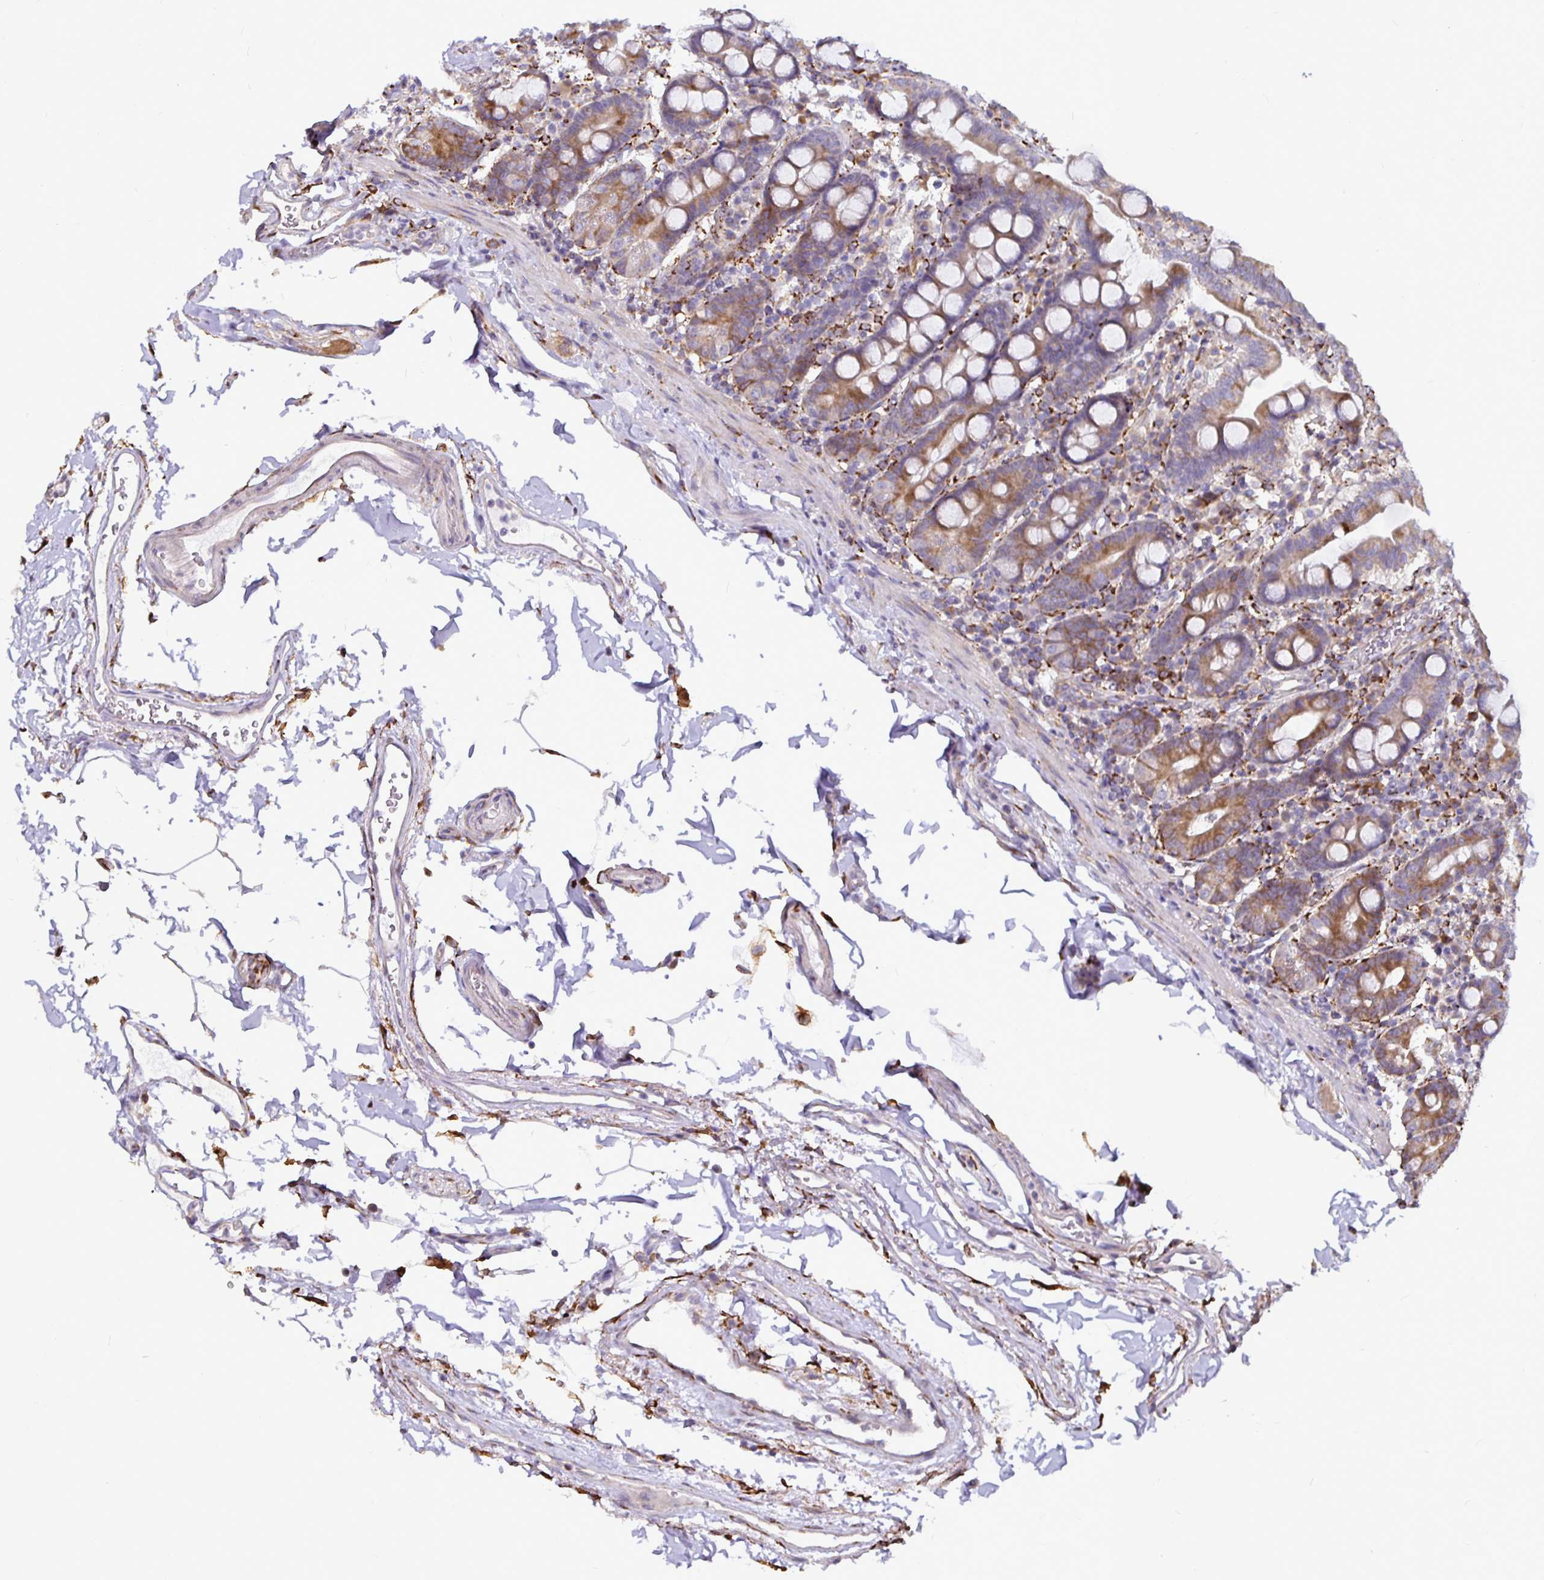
{"staining": {"intensity": "moderate", "quantity": ">75%", "location": "cytoplasmic/membranous"}, "tissue": "duodenum", "cell_type": "Glandular cells", "image_type": "normal", "snomed": [{"axis": "morphology", "description": "Normal tissue, NOS"}, {"axis": "topography", "description": "Pancreas"}, {"axis": "topography", "description": "Duodenum"}], "caption": "A brown stain labels moderate cytoplasmic/membranous staining of a protein in glandular cells of unremarkable human duodenum. (DAB = brown stain, brightfield microscopy at high magnification).", "gene": "P4HA2", "patient": {"sex": "male", "age": 59}}